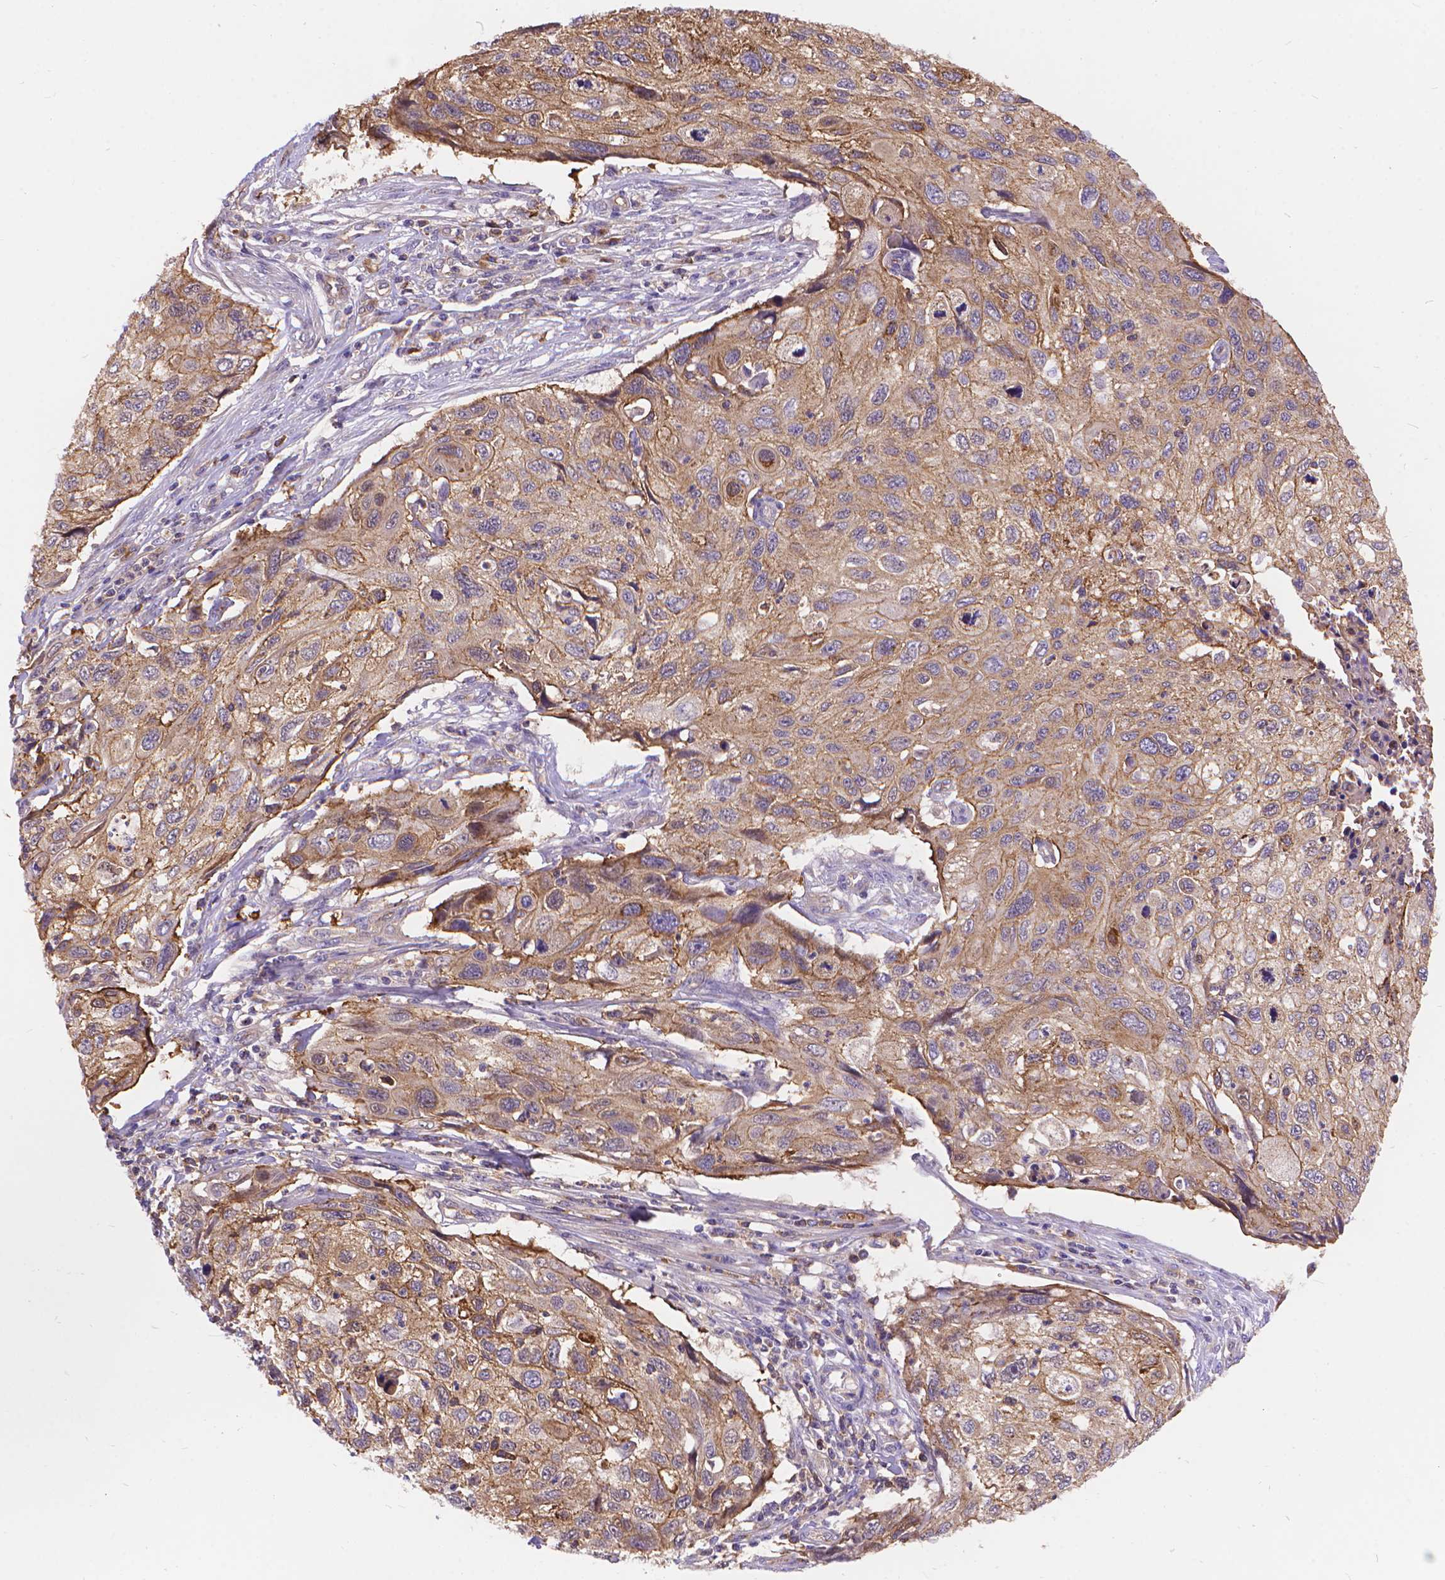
{"staining": {"intensity": "weak", "quantity": ">75%", "location": "cytoplasmic/membranous"}, "tissue": "cervical cancer", "cell_type": "Tumor cells", "image_type": "cancer", "snomed": [{"axis": "morphology", "description": "Squamous cell carcinoma, NOS"}, {"axis": "topography", "description": "Cervix"}], "caption": "Tumor cells reveal weak cytoplasmic/membranous expression in approximately >75% of cells in cervical cancer. (Brightfield microscopy of DAB IHC at high magnification).", "gene": "ARAP1", "patient": {"sex": "female", "age": 70}}